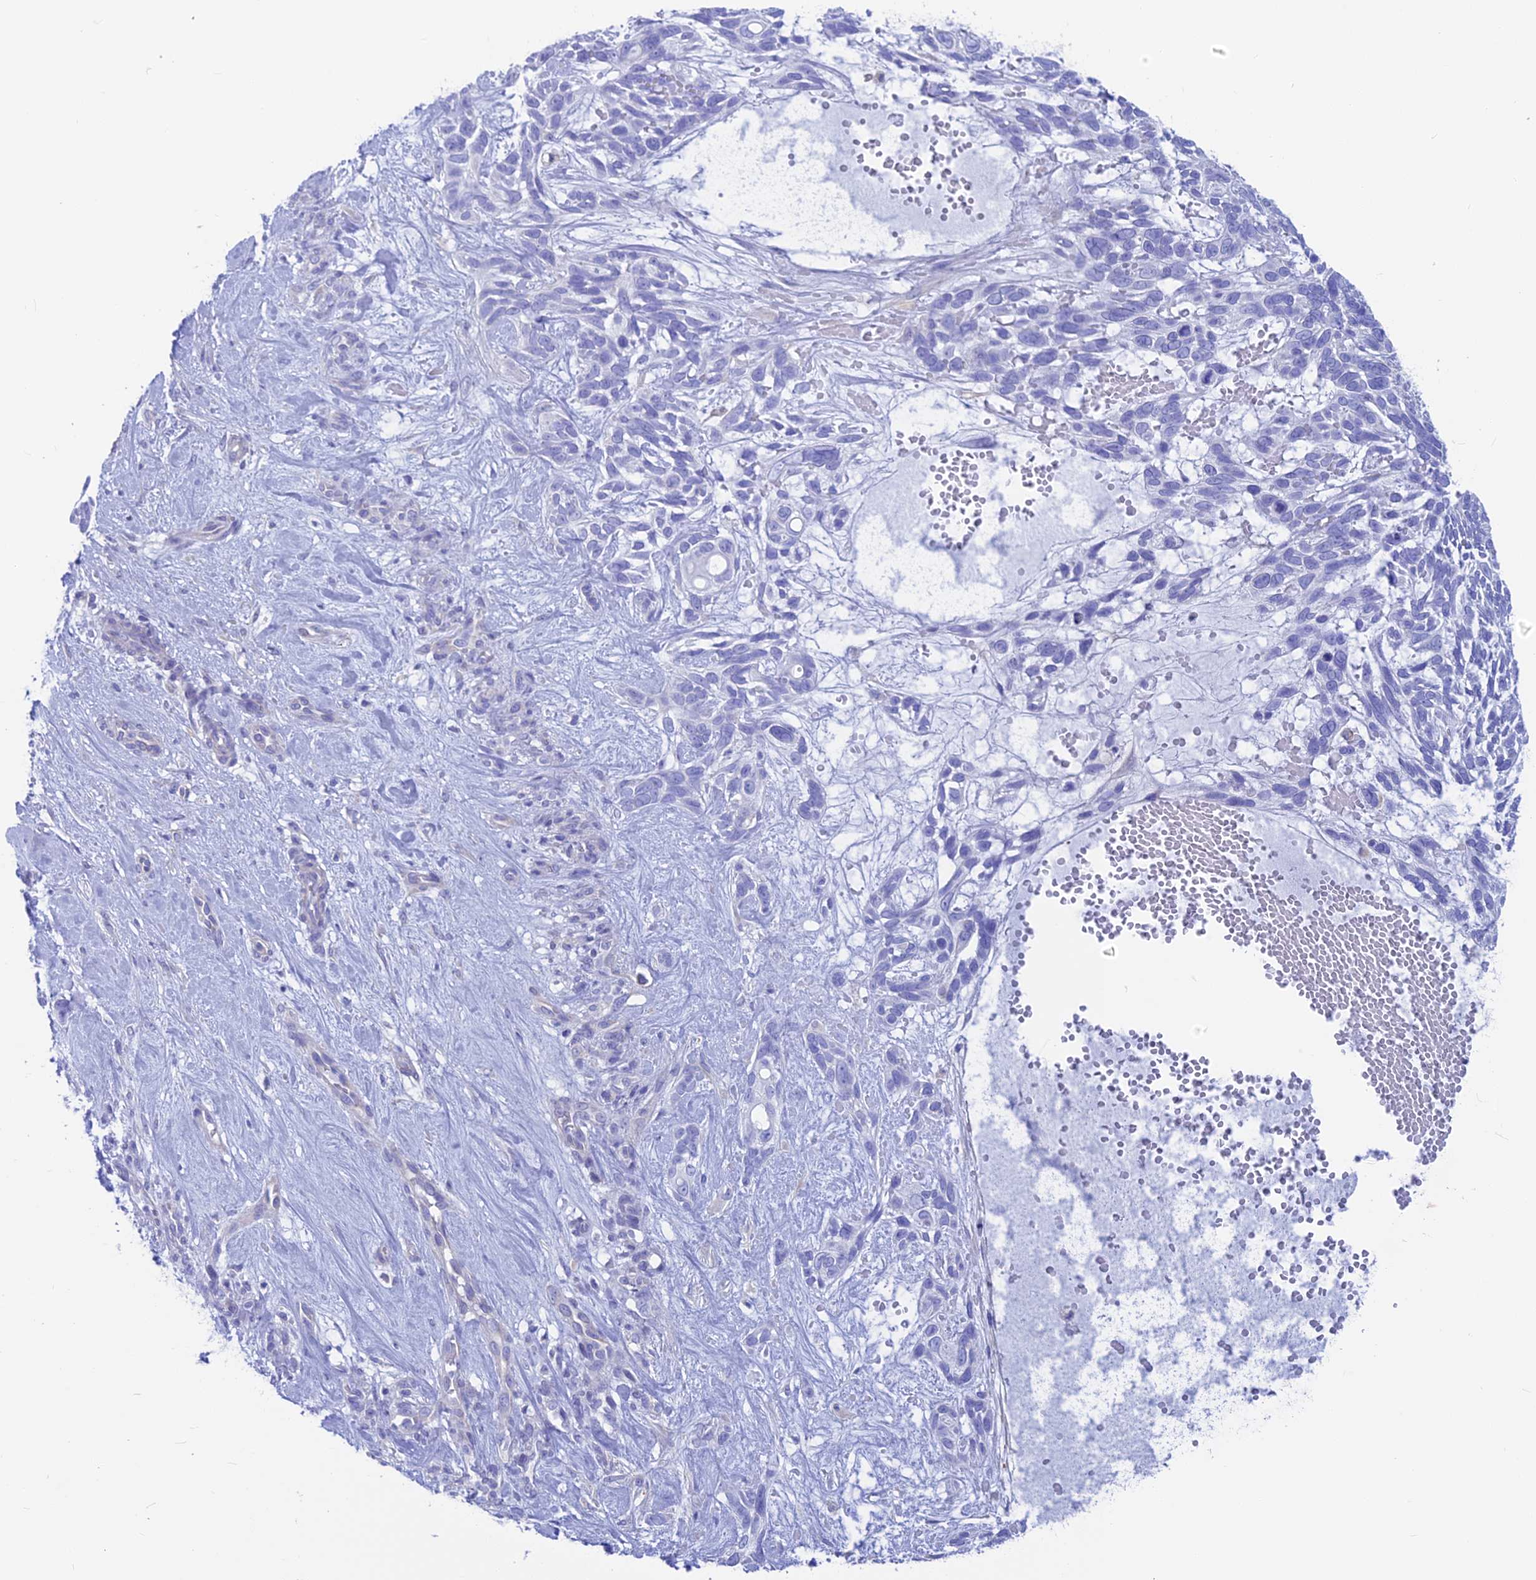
{"staining": {"intensity": "negative", "quantity": "none", "location": "none"}, "tissue": "skin cancer", "cell_type": "Tumor cells", "image_type": "cancer", "snomed": [{"axis": "morphology", "description": "Basal cell carcinoma"}, {"axis": "topography", "description": "Skin"}], "caption": "Immunohistochemistry of human skin cancer (basal cell carcinoma) exhibits no expression in tumor cells.", "gene": "GNGT2", "patient": {"sex": "male", "age": 88}}